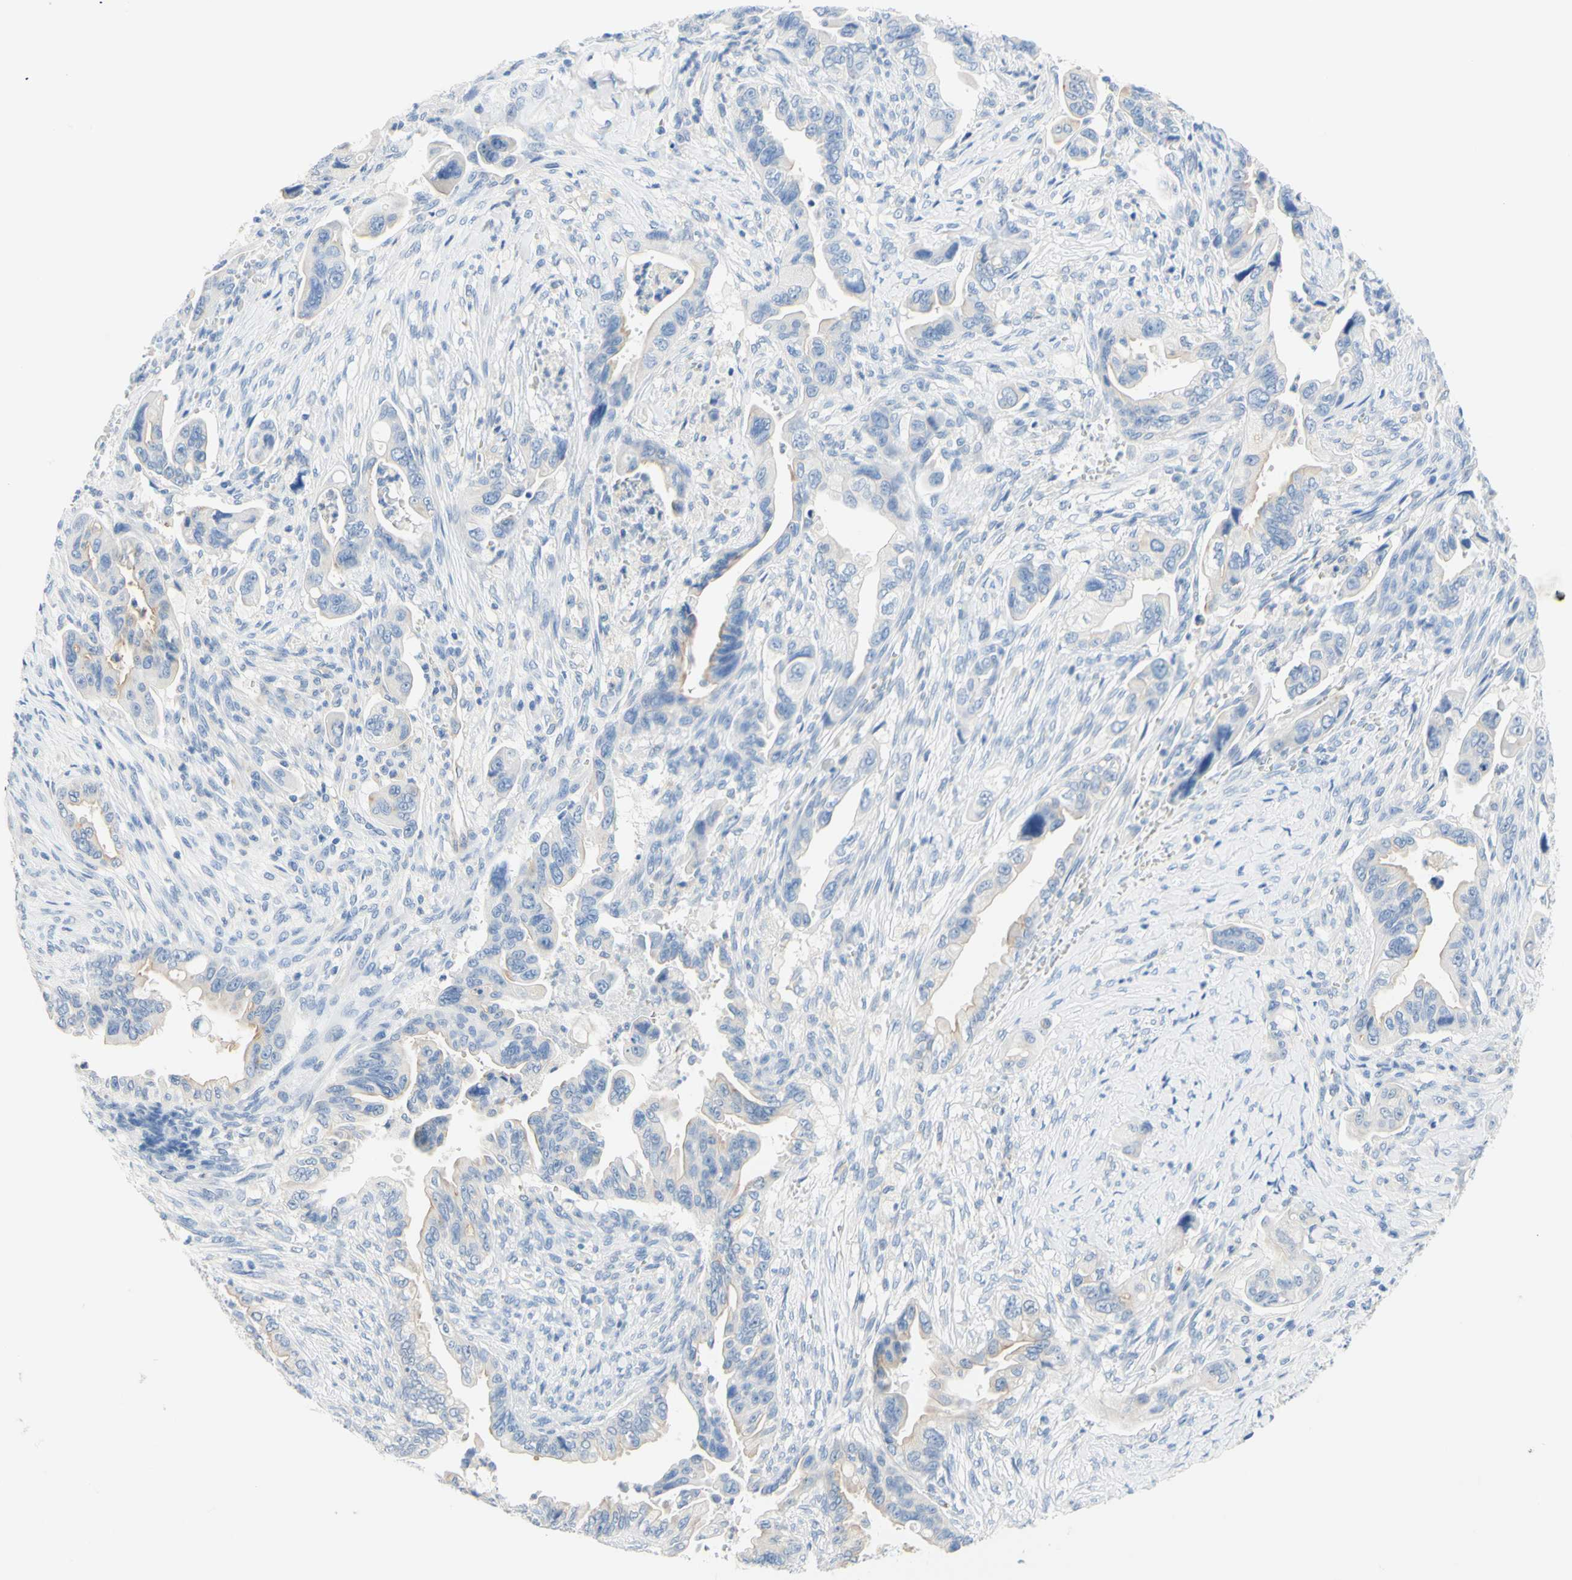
{"staining": {"intensity": "negative", "quantity": "none", "location": "none"}, "tissue": "pancreatic cancer", "cell_type": "Tumor cells", "image_type": "cancer", "snomed": [{"axis": "morphology", "description": "Adenocarcinoma, NOS"}, {"axis": "topography", "description": "Pancreas"}], "caption": "Immunohistochemistry (IHC) photomicrograph of neoplastic tissue: pancreatic cancer (adenocarcinoma) stained with DAB (3,3'-diaminobenzidine) demonstrates no significant protein staining in tumor cells.", "gene": "HPCA", "patient": {"sex": "male", "age": 70}}